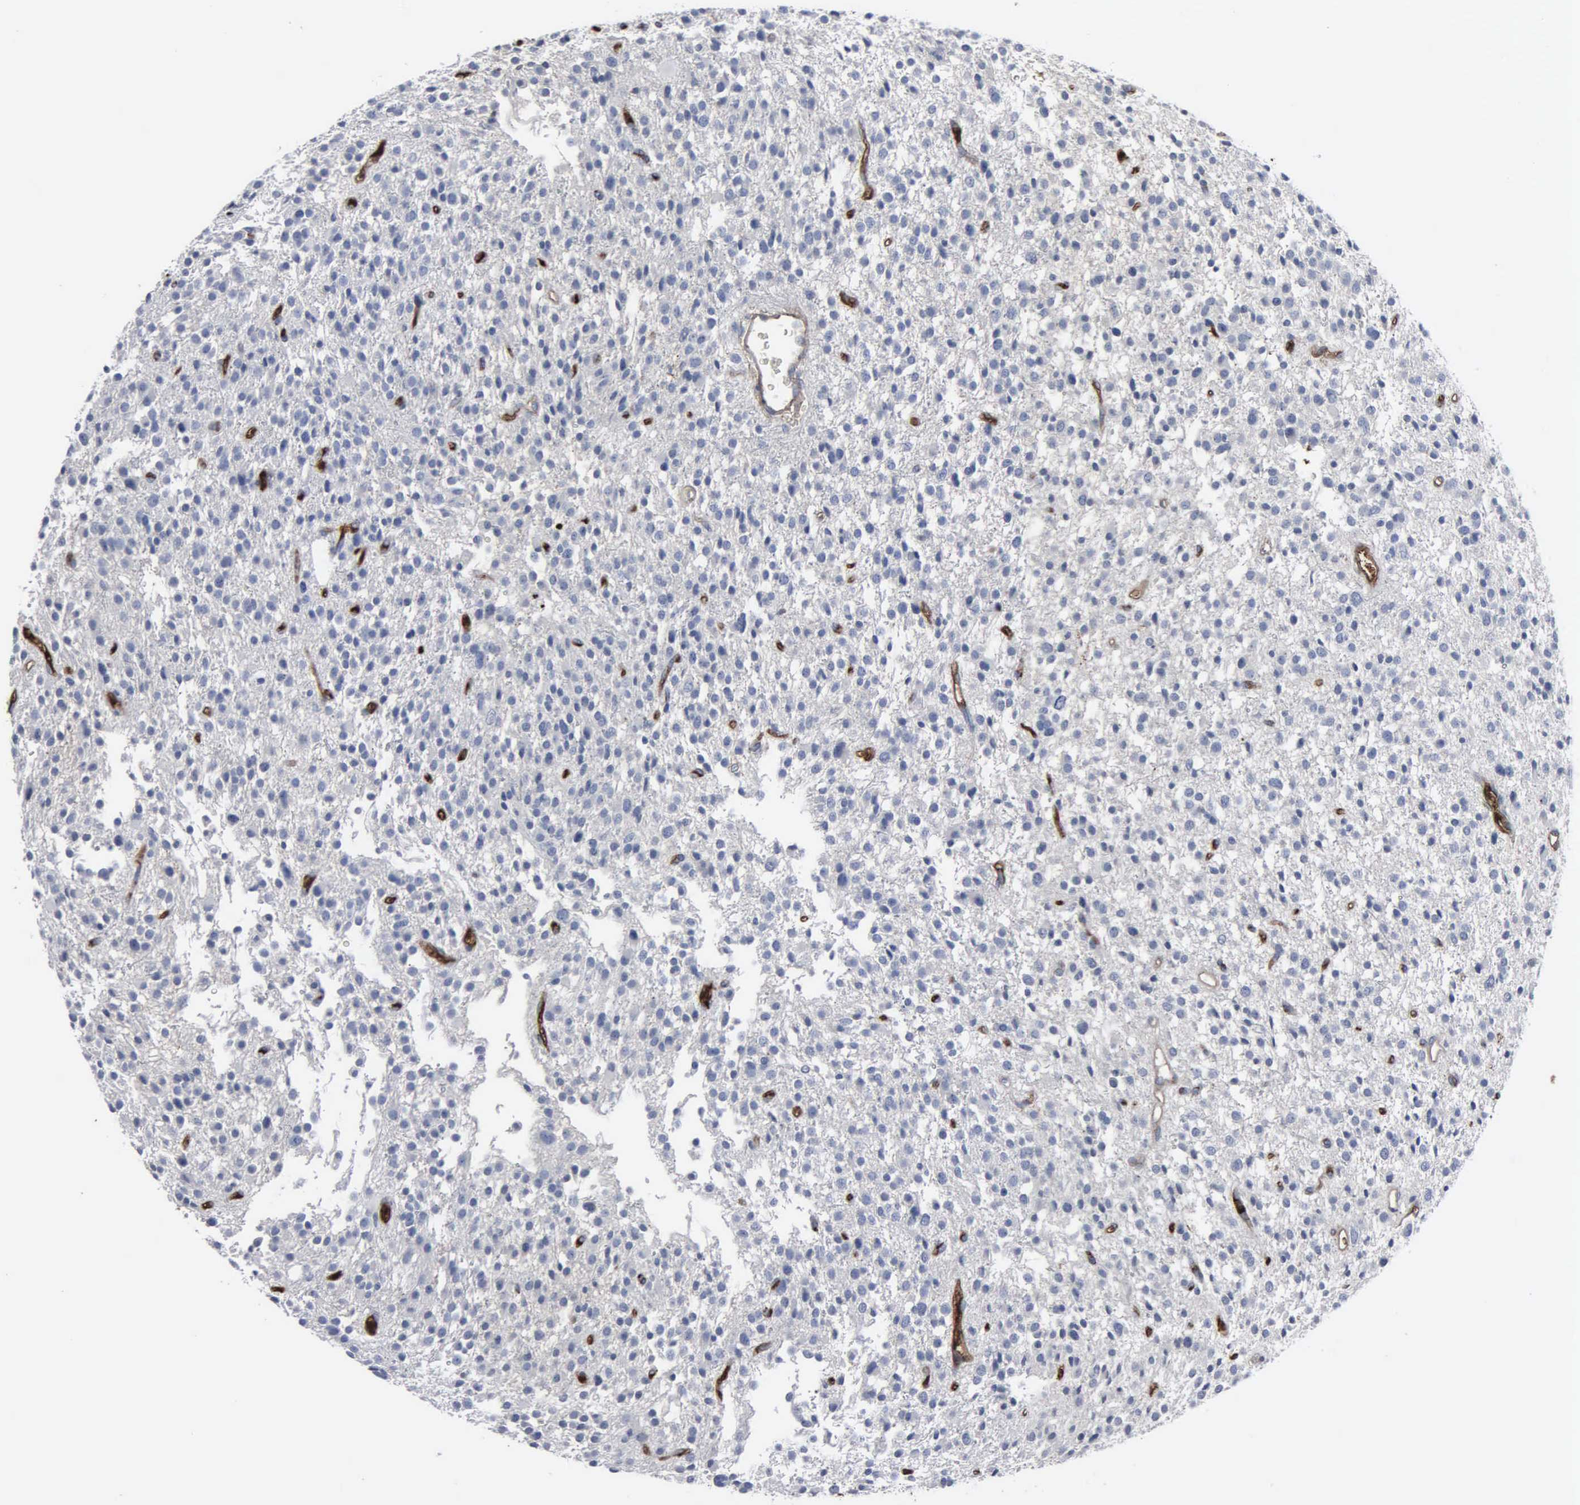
{"staining": {"intensity": "negative", "quantity": "none", "location": "none"}, "tissue": "glioma", "cell_type": "Tumor cells", "image_type": "cancer", "snomed": [{"axis": "morphology", "description": "Glioma, malignant, Low grade"}, {"axis": "topography", "description": "Brain"}], "caption": "Immunohistochemistry (IHC) histopathology image of neoplastic tissue: human malignant glioma (low-grade) stained with DAB shows no significant protein staining in tumor cells. Brightfield microscopy of IHC stained with DAB (brown) and hematoxylin (blue), captured at high magnification.", "gene": "FN1", "patient": {"sex": "female", "age": 36}}